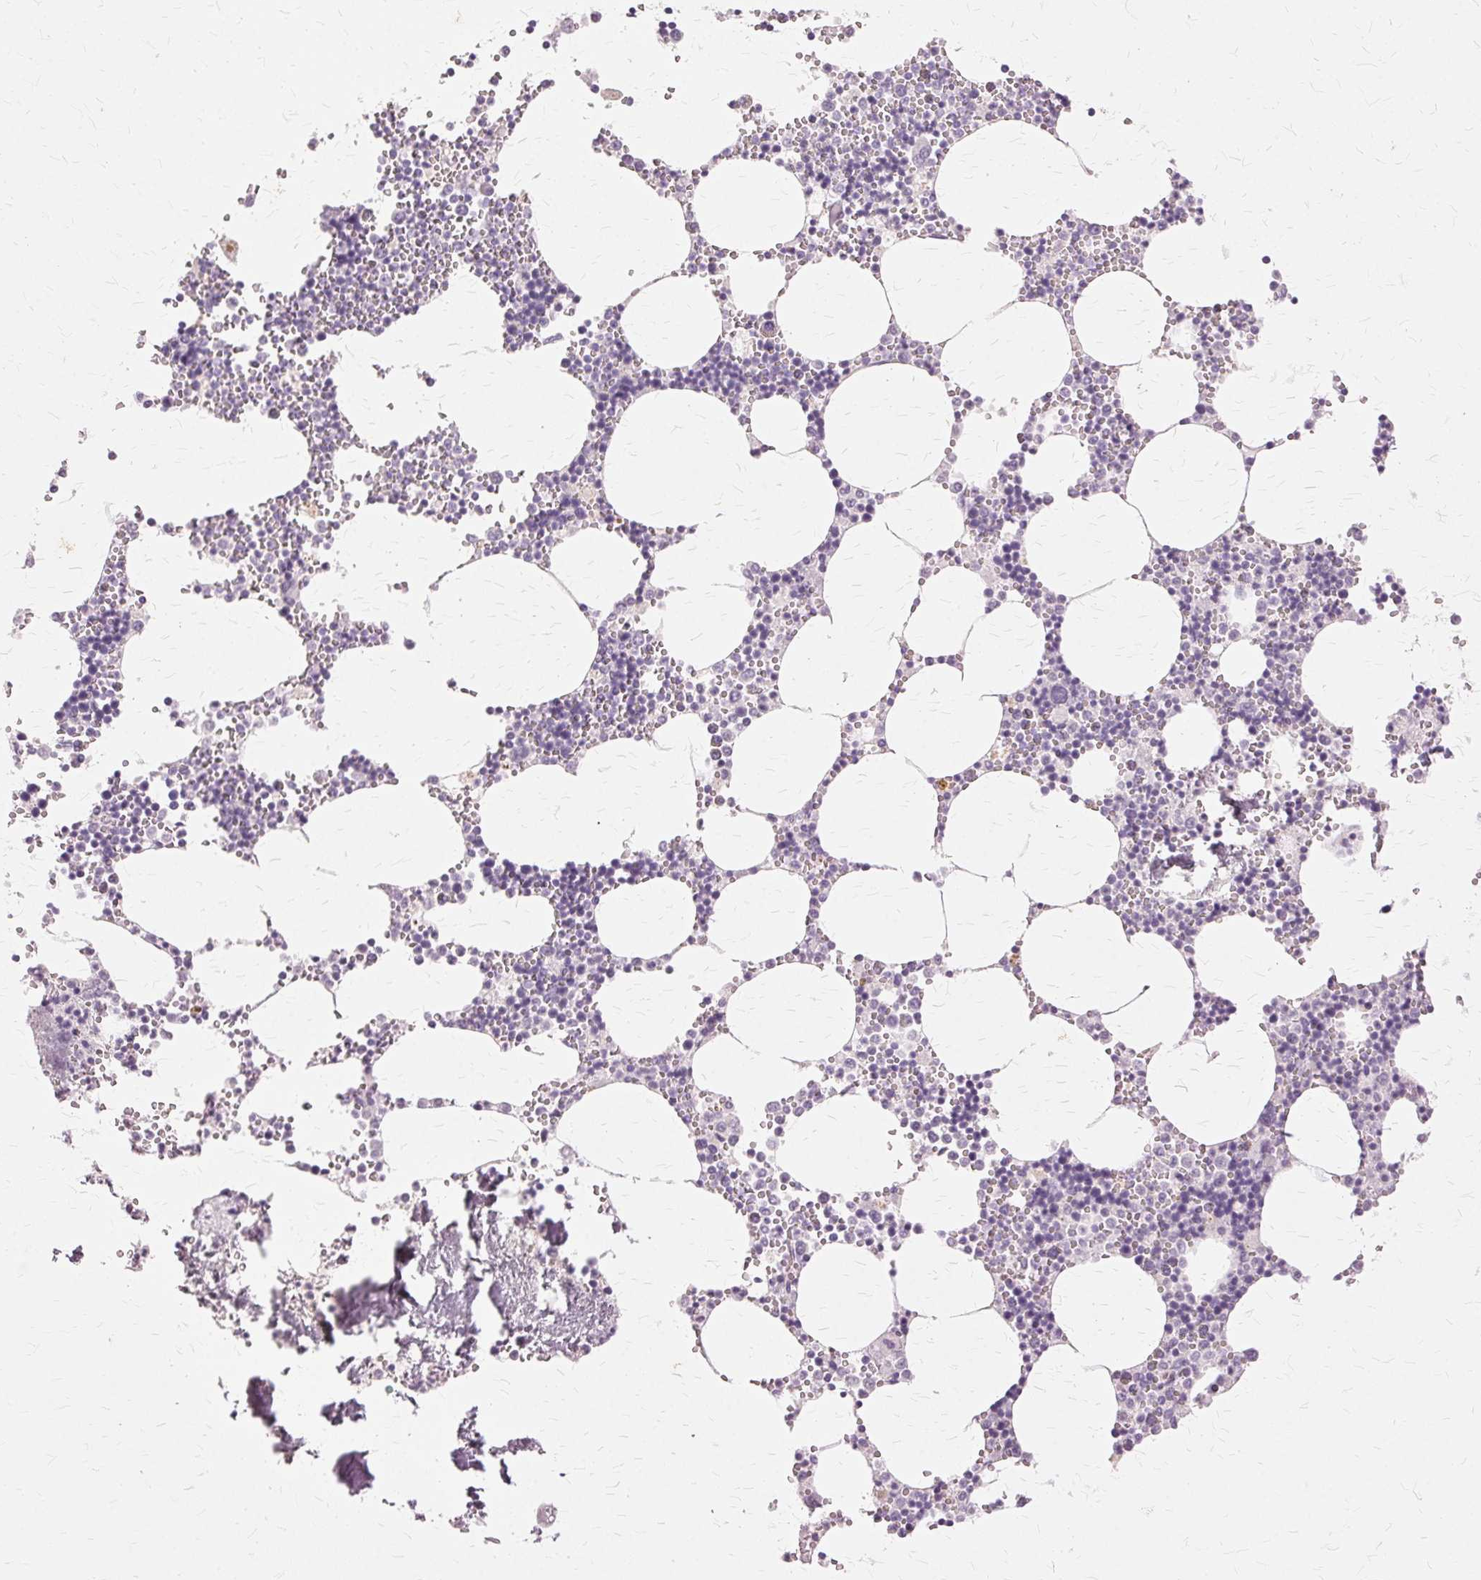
{"staining": {"intensity": "negative", "quantity": "none", "location": "none"}, "tissue": "bone marrow", "cell_type": "Hematopoietic cells", "image_type": "normal", "snomed": [{"axis": "morphology", "description": "Normal tissue, NOS"}, {"axis": "topography", "description": "Bone marrow"}], "caption": "A micrograph of bone marrow stained for a protein demonstrates no brown staining in hematopoietic cells.", "gene": "SLC45A3", "patient": {"sex": "male", "age": 54}}